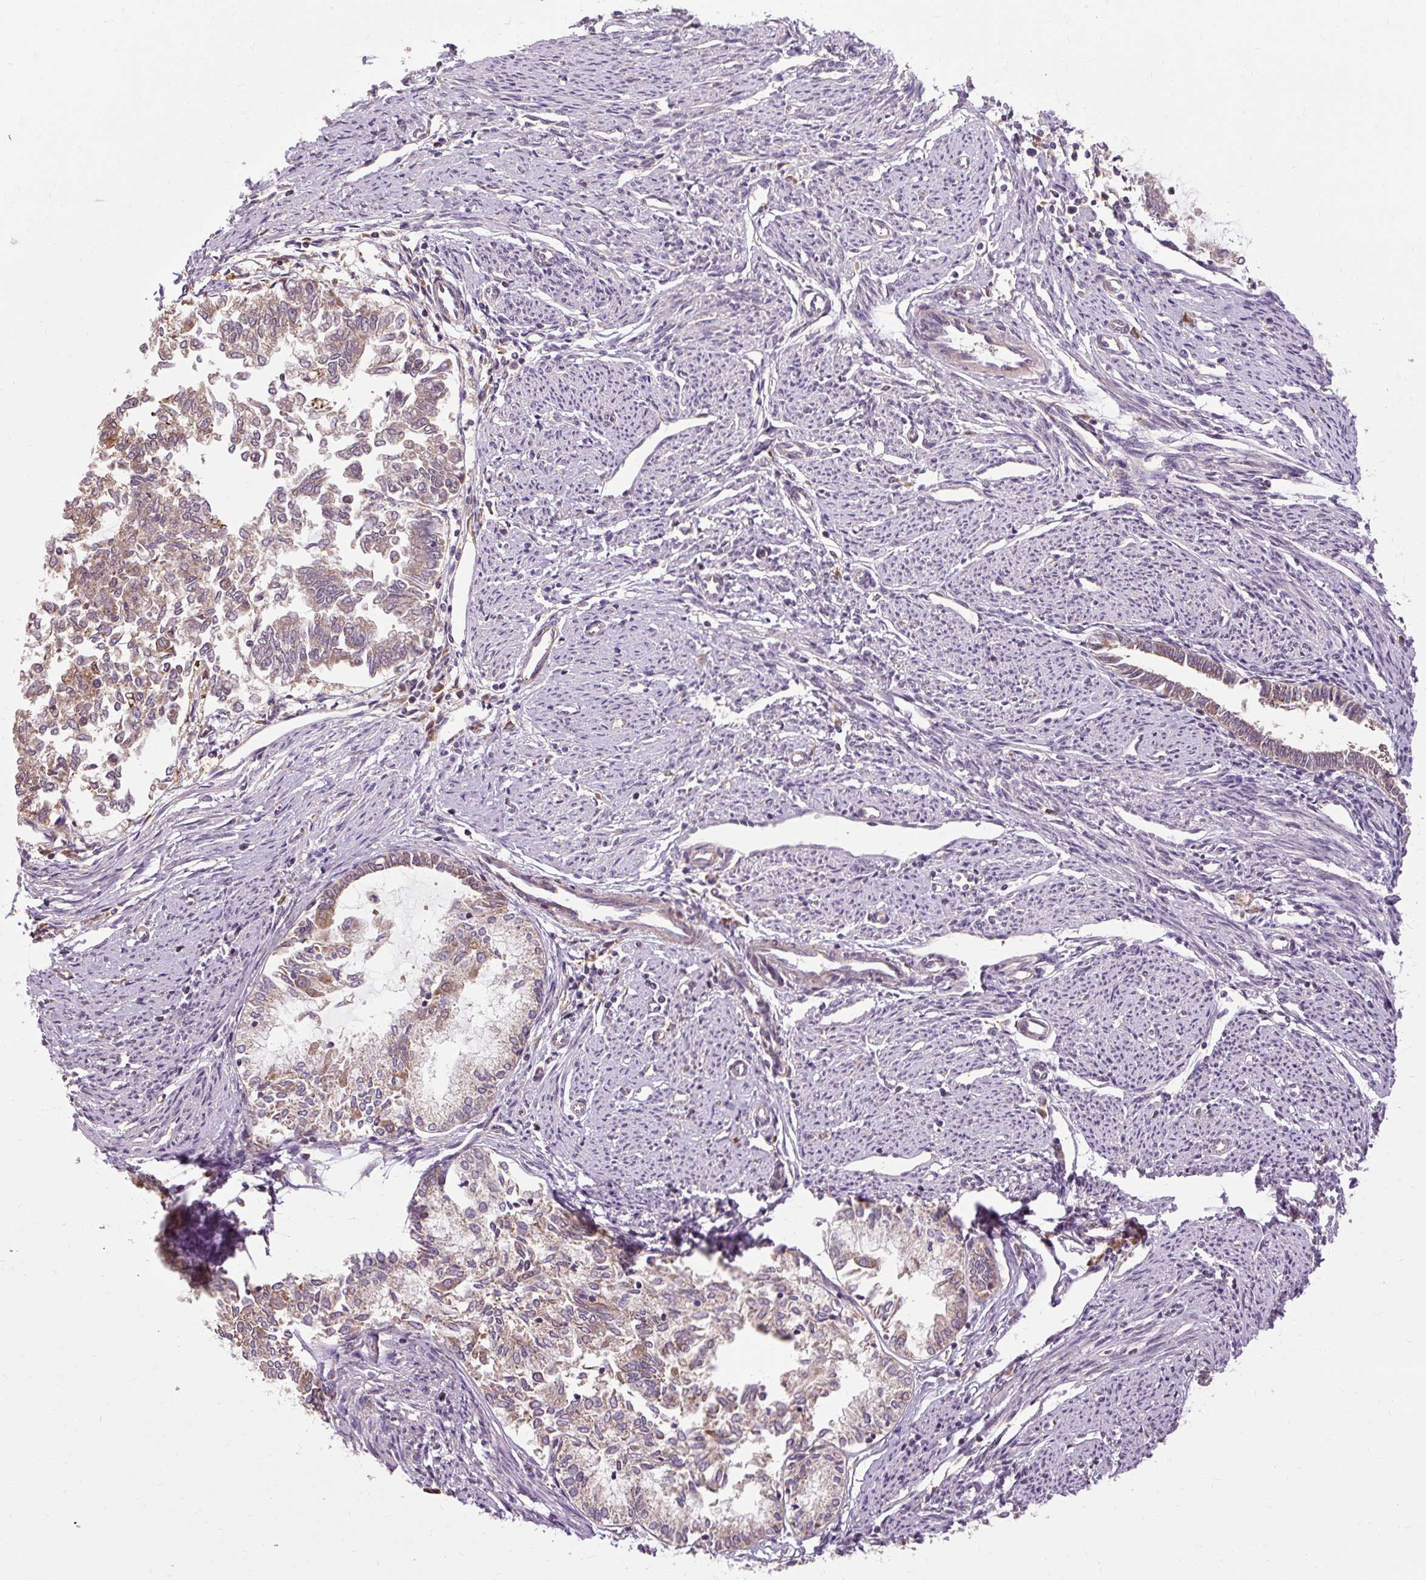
{"staining": {"intensity": "weak", "quantity": ">75%", "location": "cytoplasmic/membranous"}, "tissue": "endometrial cancer", "cell_type": "Tumor cells", "image_type": "cancer", "snomed": [{"axis": "morphology", "description": "Adenocarcinoma, NOS"}, {"axis": "topography", "description": "Endometrium"}], "caption": "Endometrial cancer (adenocarcinoma) stained for a protein shows weak cytoplasmic/membranous positivity in tumor cells.", "gene": "FLRT1", "patient": {"sex": "female", "age": 79}}